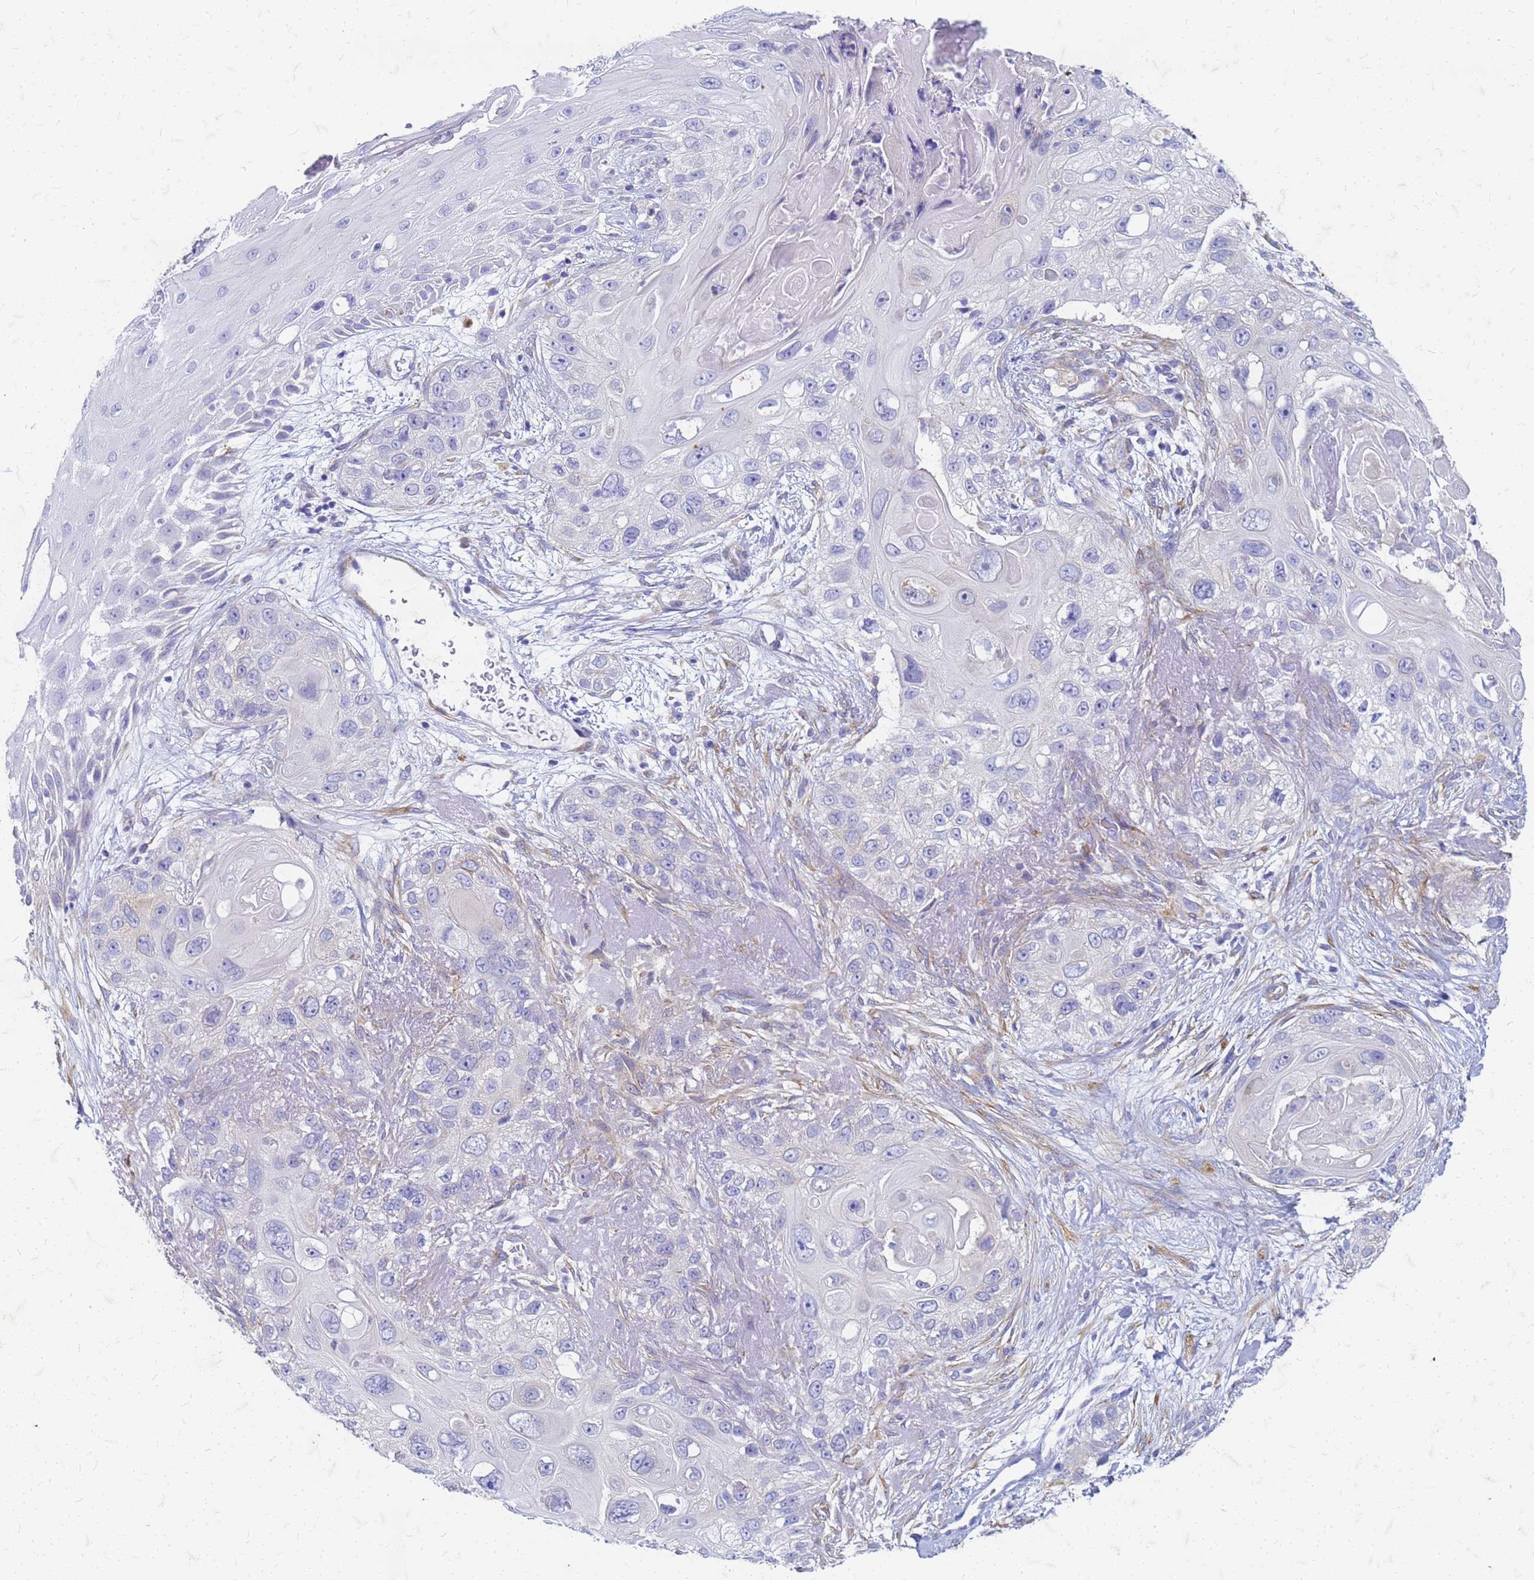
{"staining": {"intensity": "negative", "quantity": "none", "location": "none"}, "tissue": "skin cancer", "cell_type": "Tumor cells", "image_type": "cancer", "snomed": [{"axis": "morphology", "description": "Normal tissue, NOS"}, {"axis": "morphology", "description": "Squamous cell carcinoma, NOS"}, {"axis": "topography", "description": "Skin"}], "caption": "Immunohistochemistry (IHC) histopathology image of skin squamous cell carcinoma stained for a protein (brown), which reveals no positivity in tumor cells.", "gene": "TRIM64B", "patient": {"sex": "male", "age": 72}}